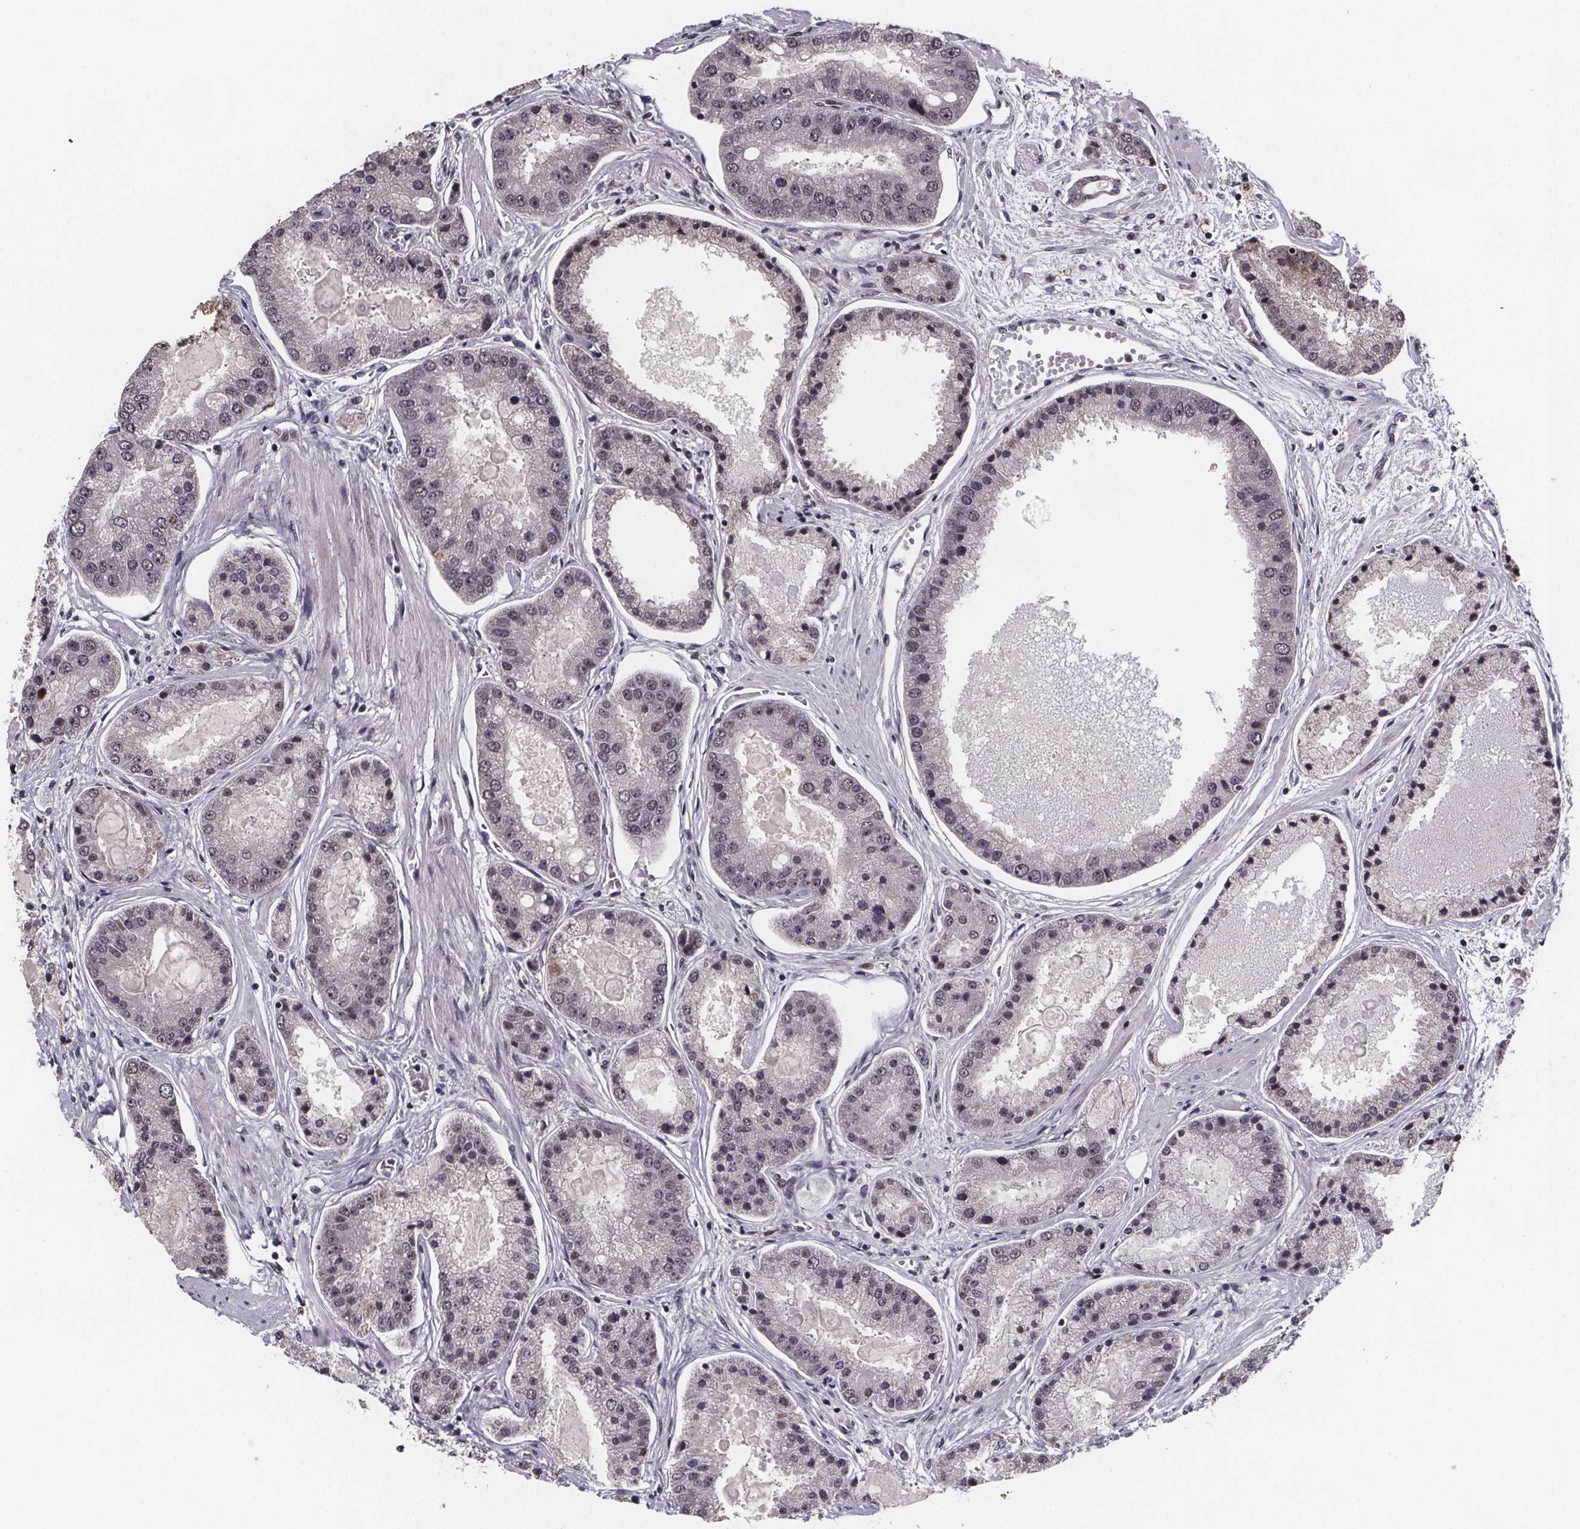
{"staining": {"intensity": "weak", "quantity": "25%-75%", "location": "nuclear"}, "tissue": "prostate cancer", "cell_type": "Tumor cells", "image_type": "cancer", "snomed": [{"axis": "morphology", "description": "Adenocarcinoma, High grade"}, {"axis": "topography", "description": "Prostate"}], "caption": "Prostate cancer stained with a brown dye shows weak nuclear positive staining in approximately 25%-75% of tumor cells.", "gene": "U2SURP", "patient": {"sex": "male", "age": 67}}